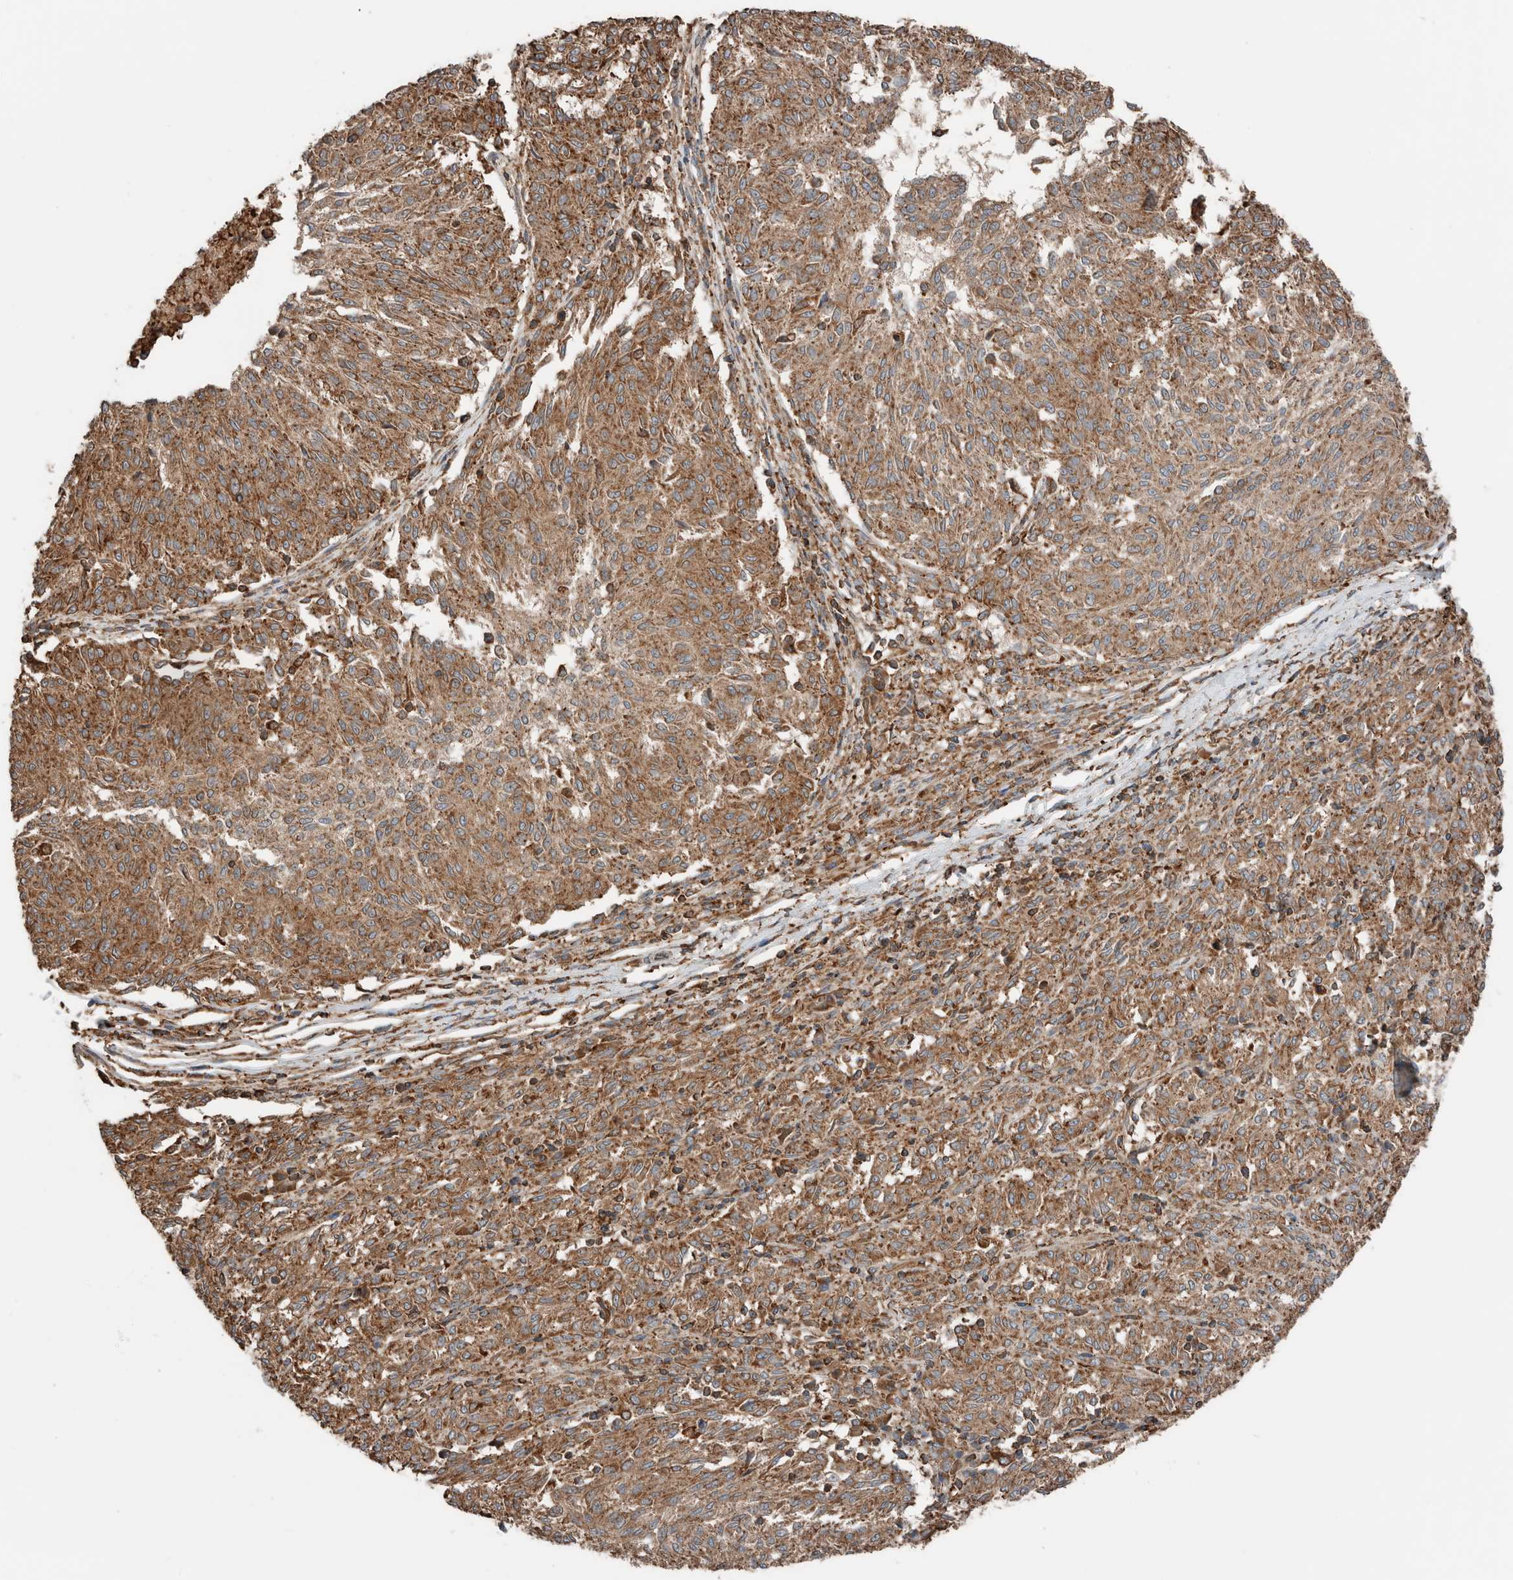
{"staining": {"intensity": "moderate", "quantity": ">75%", "location": "cytoplasmic/membranous"}, "tissue": "melanoma", "cell_type": "Tumor cells", "image_type": "cancer", "snomed": [{"axis": "morphology", "description": "Malignant melanoma, NOS"}, {"axis": "topography", "description": "Skin"}], "caption": "A histopathology image showing moderate cytoplasmic/membranous staining in about >75% of tumor cells in malignant melanoma, as visualized by brown immunohistochemical staining.", "gene": "ERAP2", "patient": {"sex": "female", "age": 72}}